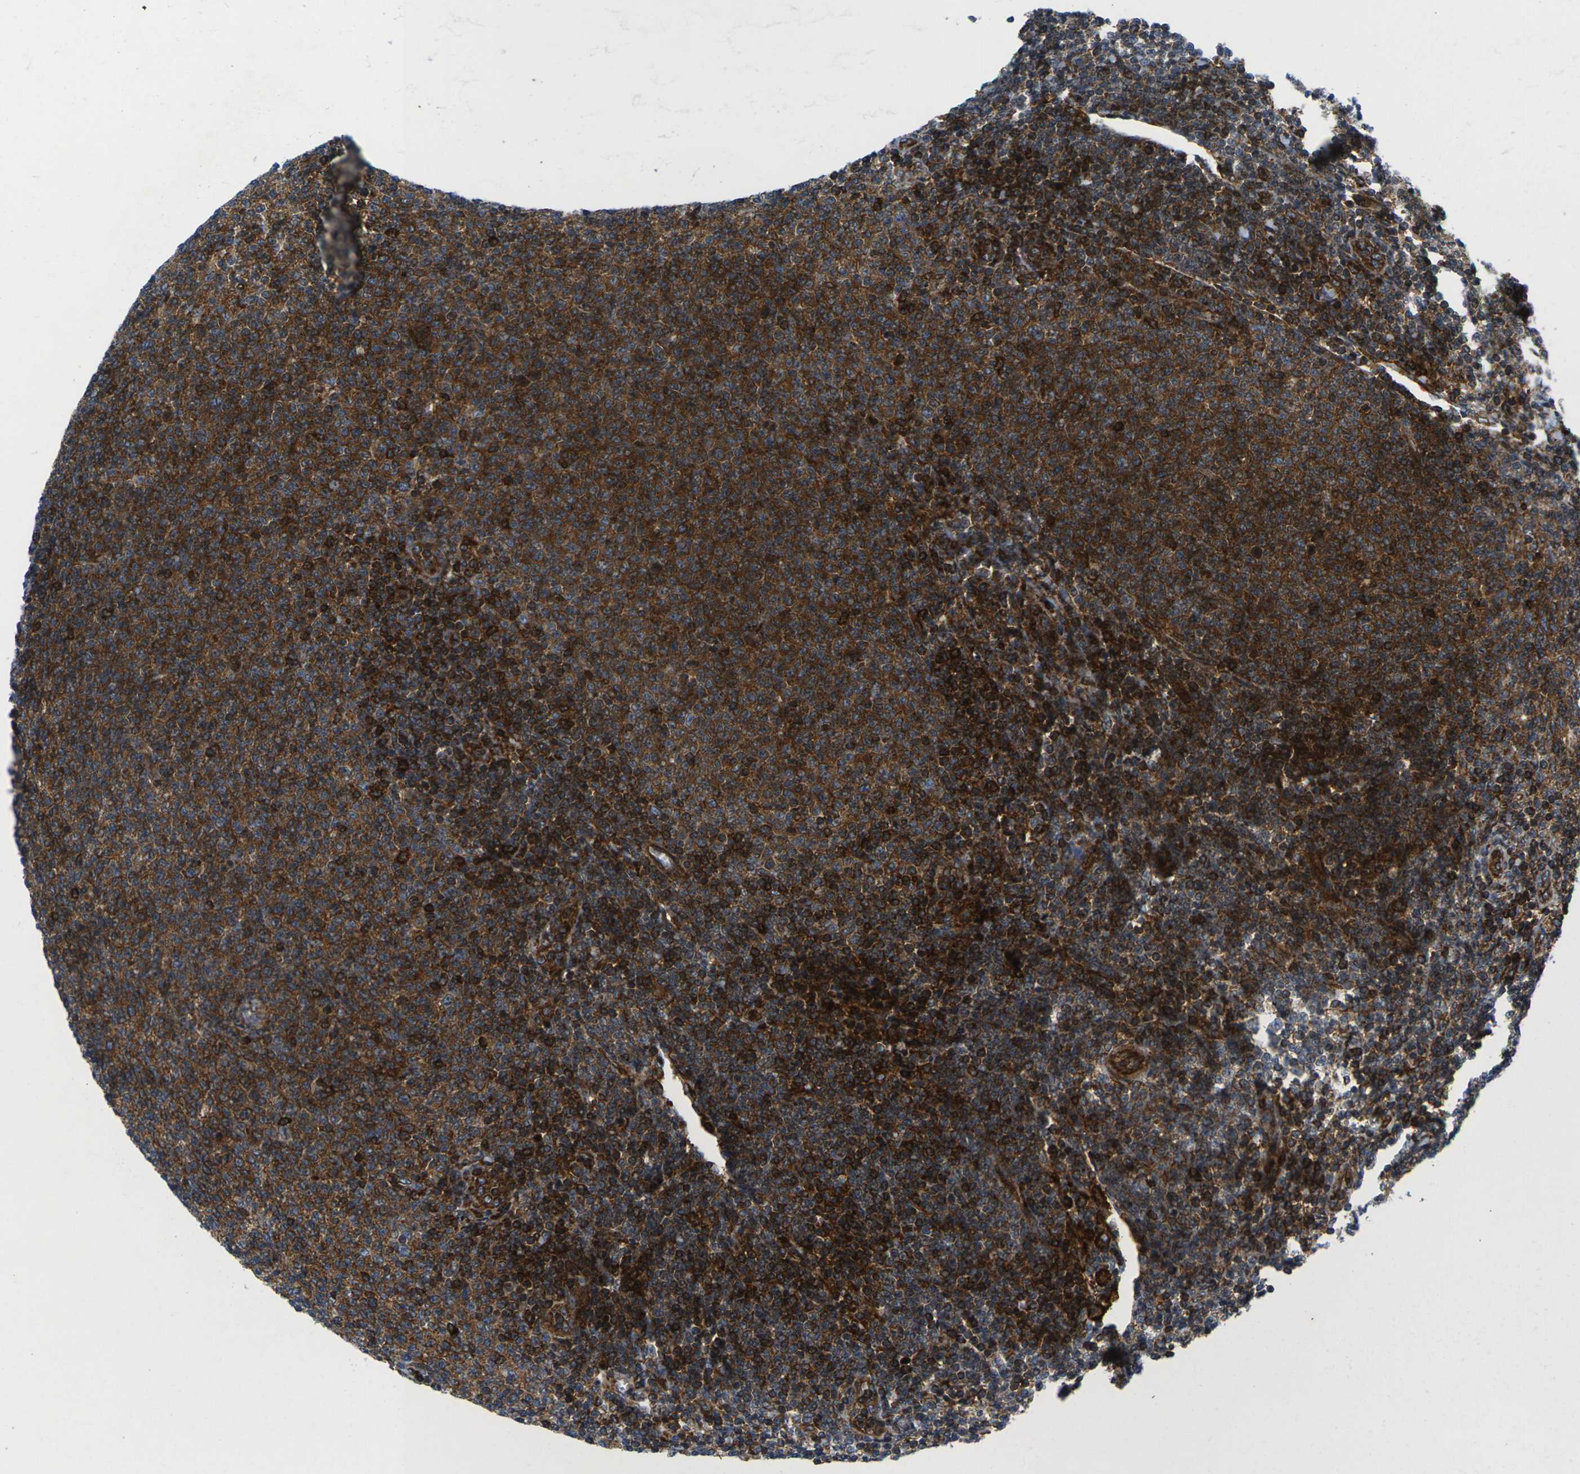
{"staining": {"intensity": "strong", "quantity": ">75%", "location": "cytoplasmic/membranous"}, "tissue": "lymphoma", "cell_type": "Tumor cells", "image_type": "cancer", "snomed": [{"axis": "morphology", "description": "Malignant lymphoma, non-Hodgkin's type, Low grade"}, {"axis": "topography", "description": "Lymph node"}], "caption": "There is high levels of strong cytoplasmic/membranous expression in tumor cells of low-grade malignant lymphoma, non-Hodgkin's type, as demonstrated by immunohistochemical staining (brown color).", "gene": "IQGAP1", "patient": {"sex": "male", "age": 66}}